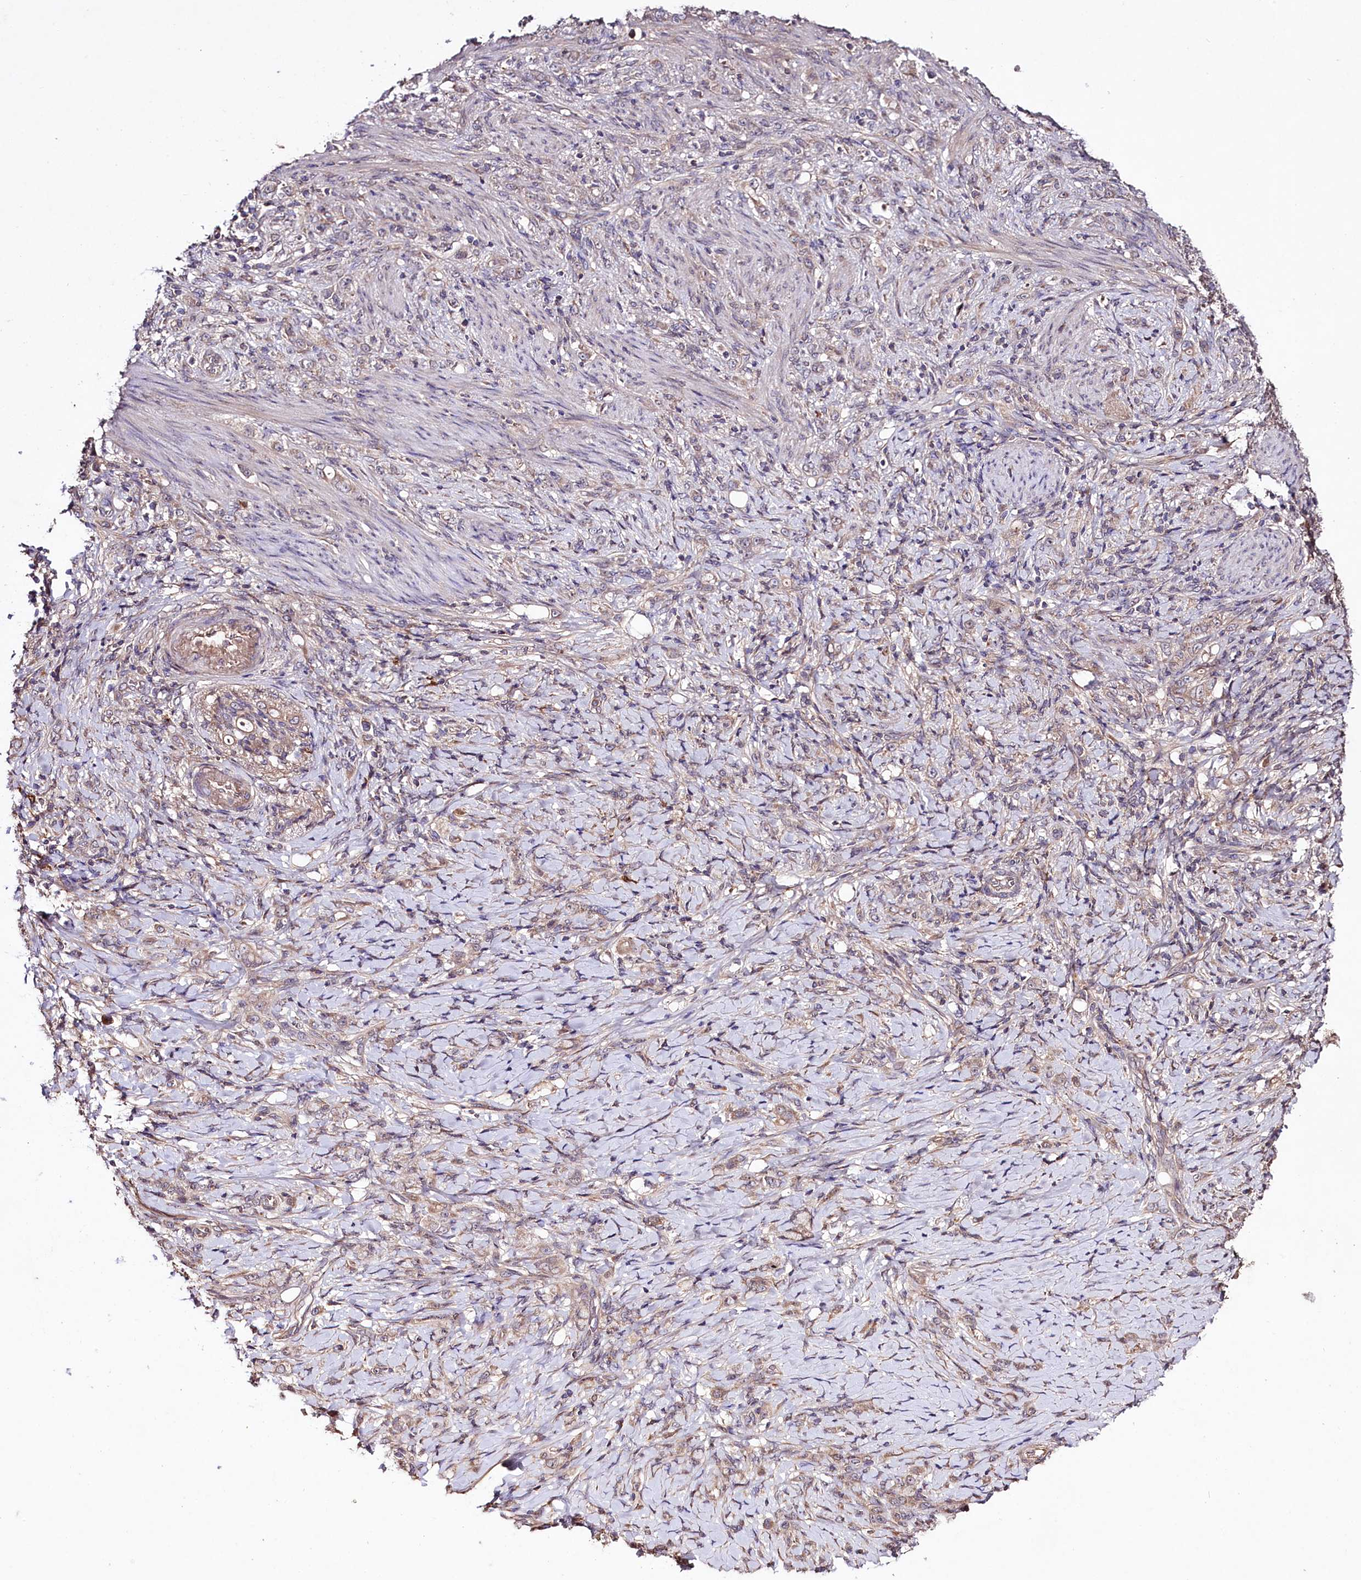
{"staining": {"intensity": "weak", "quantity": ">75%", "location": "cytoplasmic/membranous"}, "tissue": "stomach cancer", "cell_type": "Tumor cells", "image_type": "cancer", "snomed": [{"axis": "morphology", "description": "Adenocarcinoma, NOS"}, {"axis": "topography", "description": "Stomach"}], "caption": "Stomach cancer (adenocarcinoma) stained with IHC exhibits weak cytoplasmic/membranous staining in approximately >75% of tumor cells.", "gene": "TNPO3", "patient": {"sex": "female", "age": 79}}